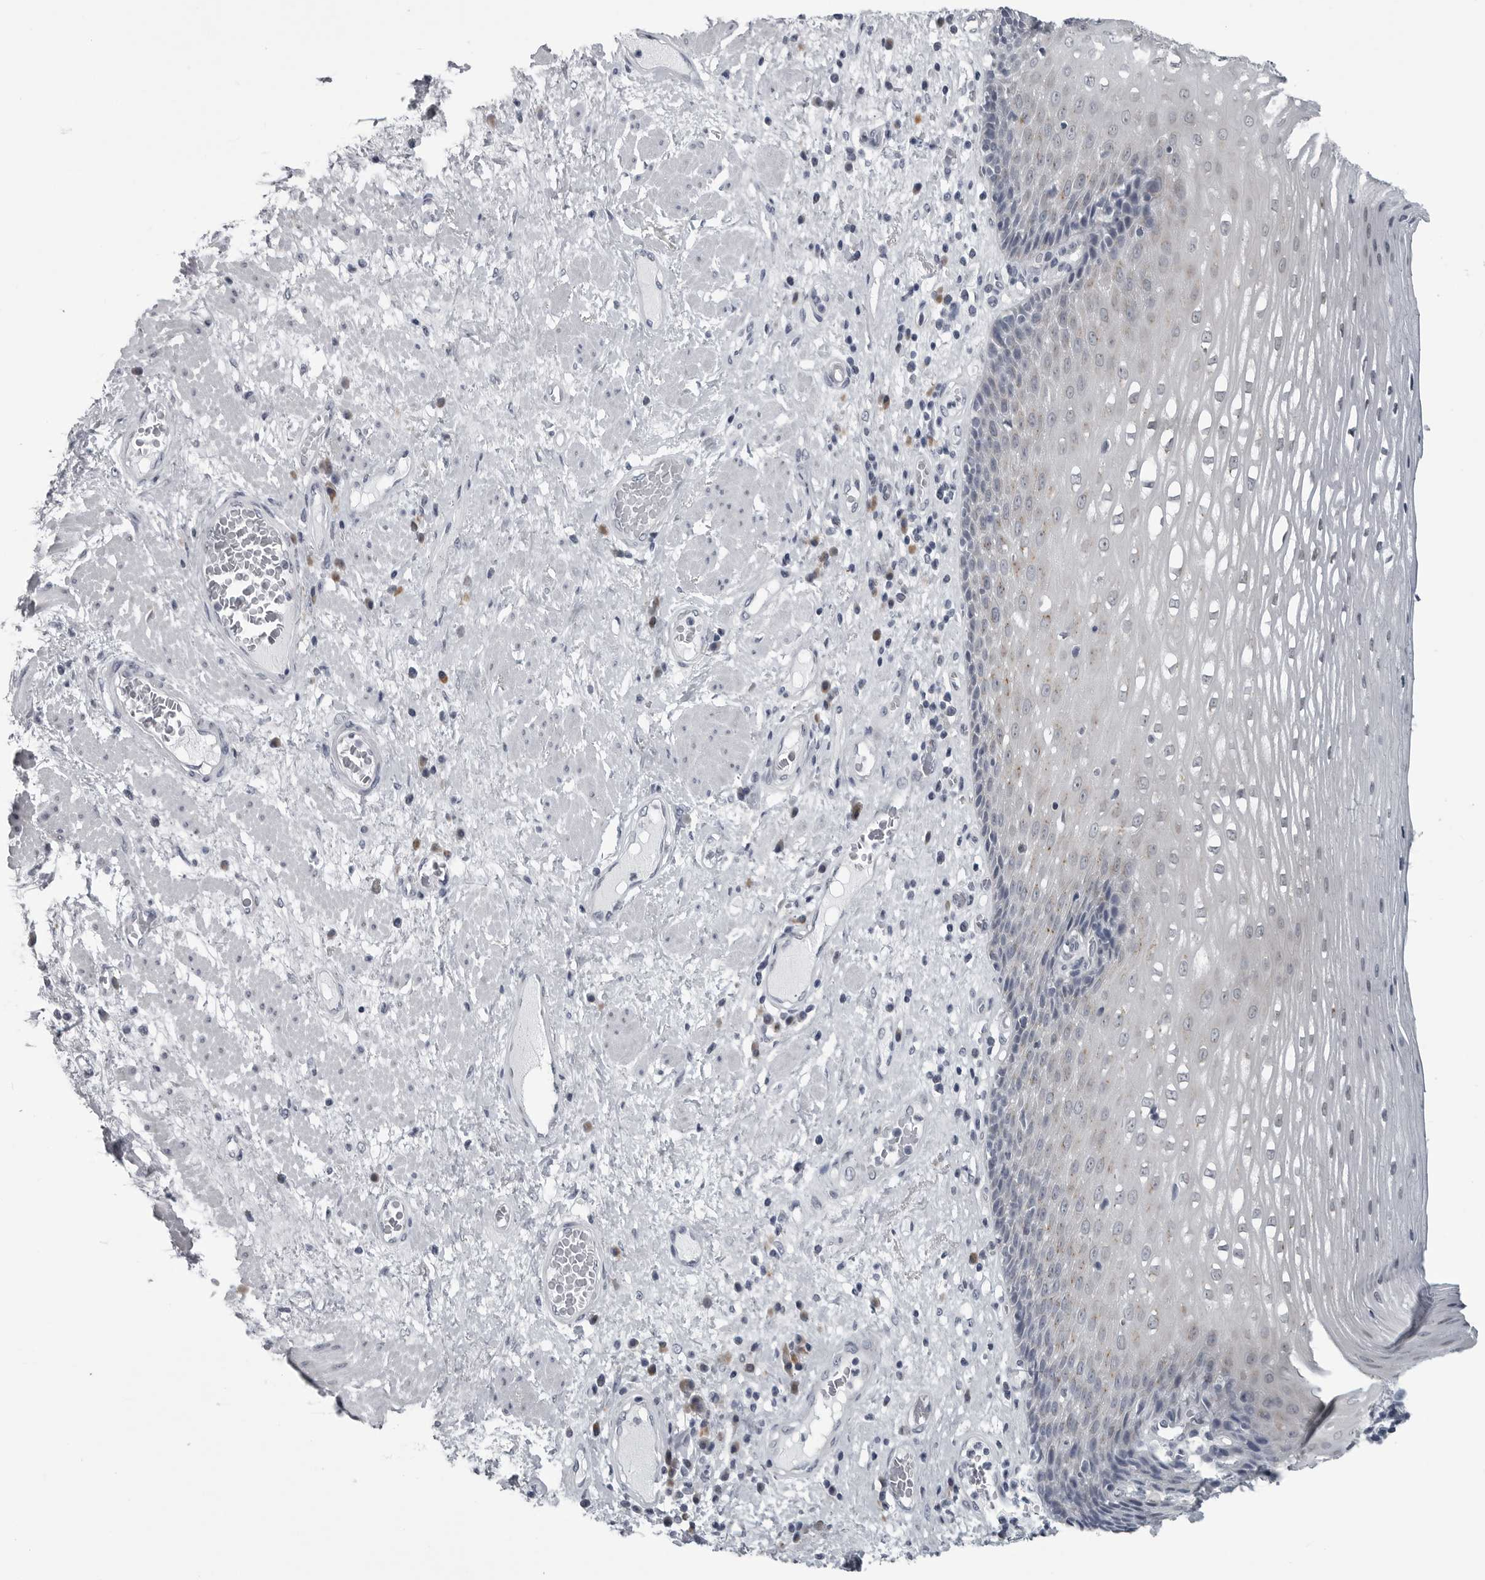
{"staining": {"intensity": "weak", "quantity": "<25%", "location": "cytoplasmic/membranous"}, "tissue": "esophagus", "cell_type": "Squamous epithelial cells", "image_type": "normal", "snomed": [{"axis": "morphology", "description": "Normal tissue, NOS"}, {"axis": "morphology", "description": "Adenocarcinoma, NOS"}, {"axis": "topography", "description": "Esophagus"}], "caption": "Squamous epithelial cells show no significant staining in normal esophagus. Nuclei are stained in blue.", "gene": "MYOC", "patient": {"sex": "male", "age": 62}}